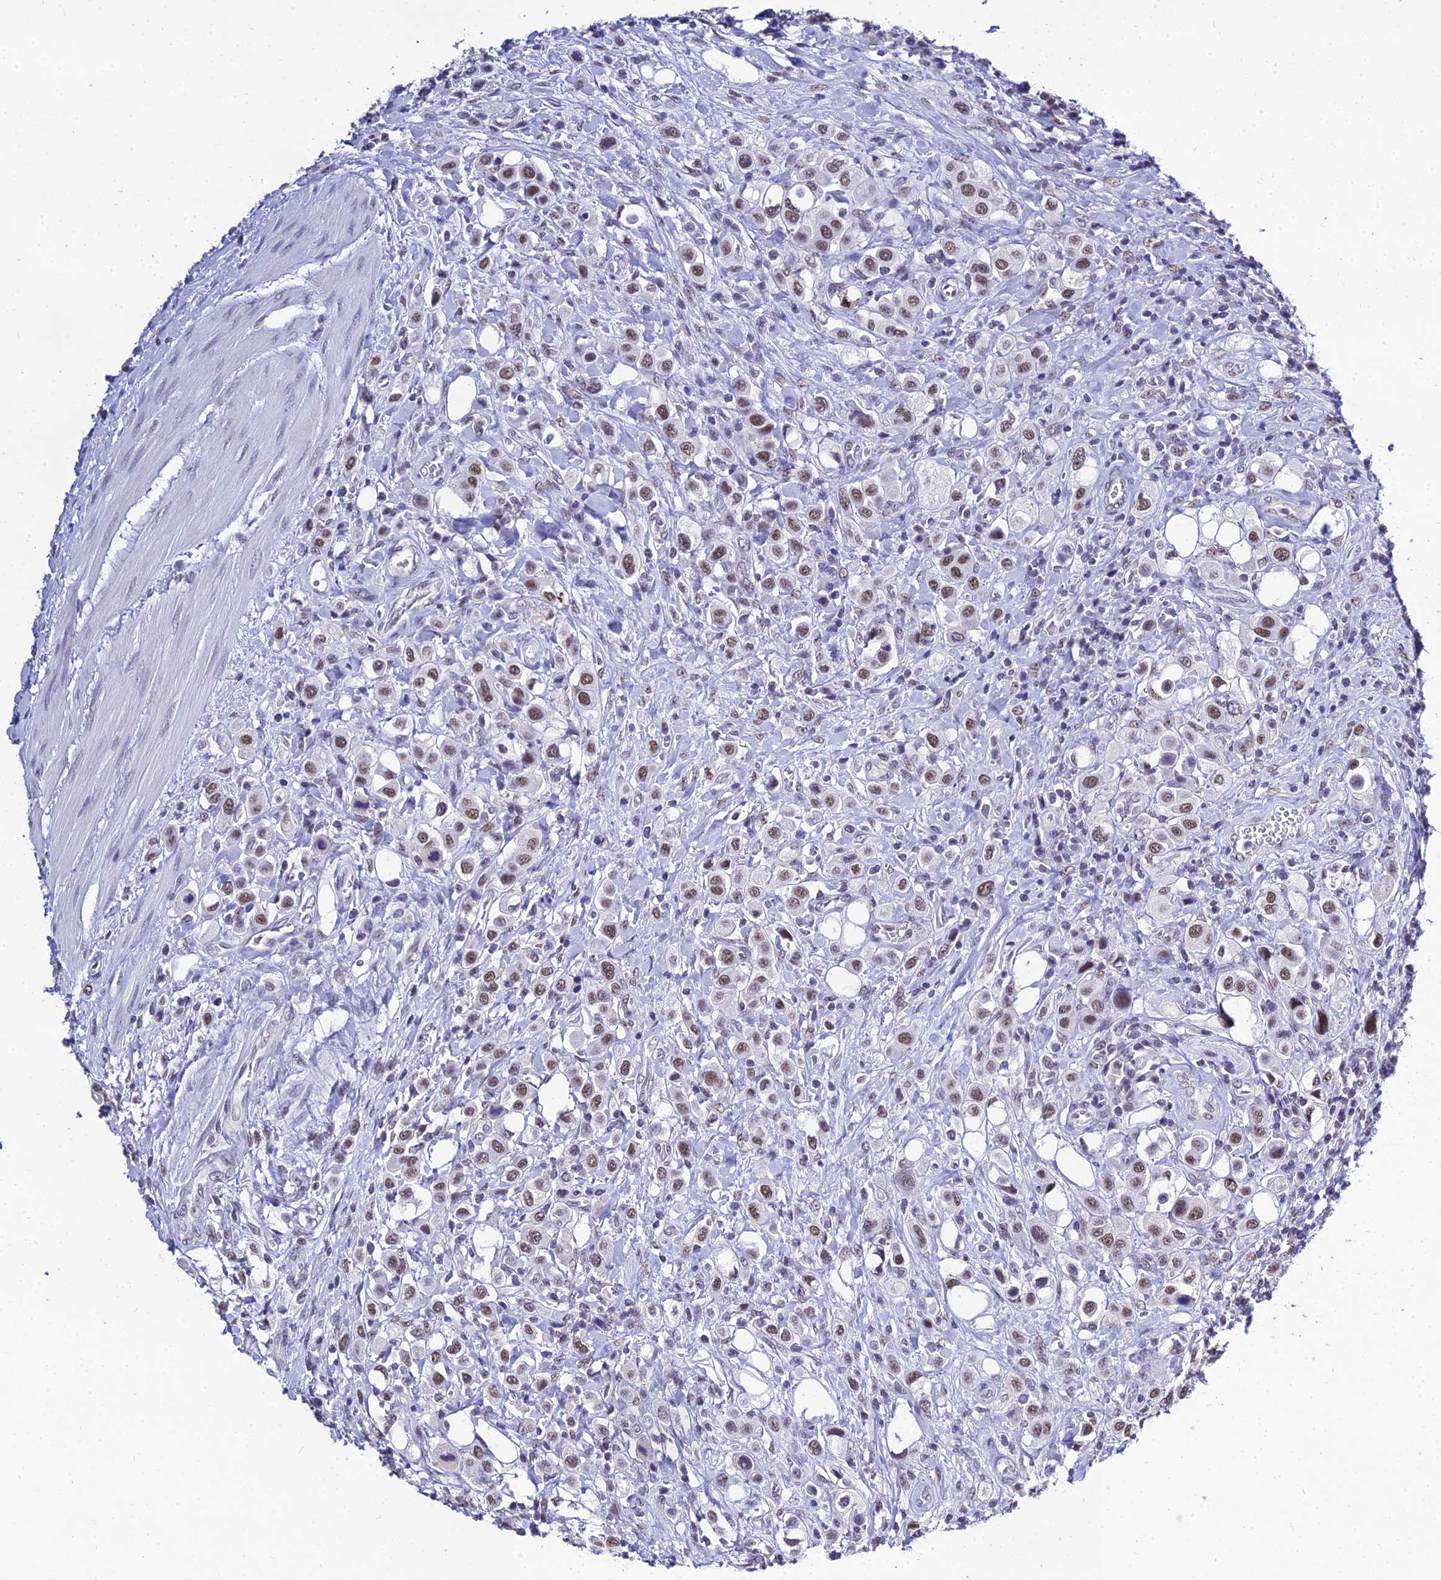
{"staining": {"intensity": "moderate", "quantity": ">75%", "location": "nuclear"}, "tissue": "urothelial cancer", "cell_type": "Tumor cells", "image_type": "cancer", "snomed": [{"axis": "morphology", "description": "Urothelial carcinoma, High grade"}, {"axis": "topography", "description": "Urinary bladder"}], "caption": "Protein expression analysis of high-grade urothelial carcinoma demonstrates moderate nuclear positivity in about >75% of tumor cells.", "gene": "PPP4R2", "patient": {"sex": "male", "age": 50}}